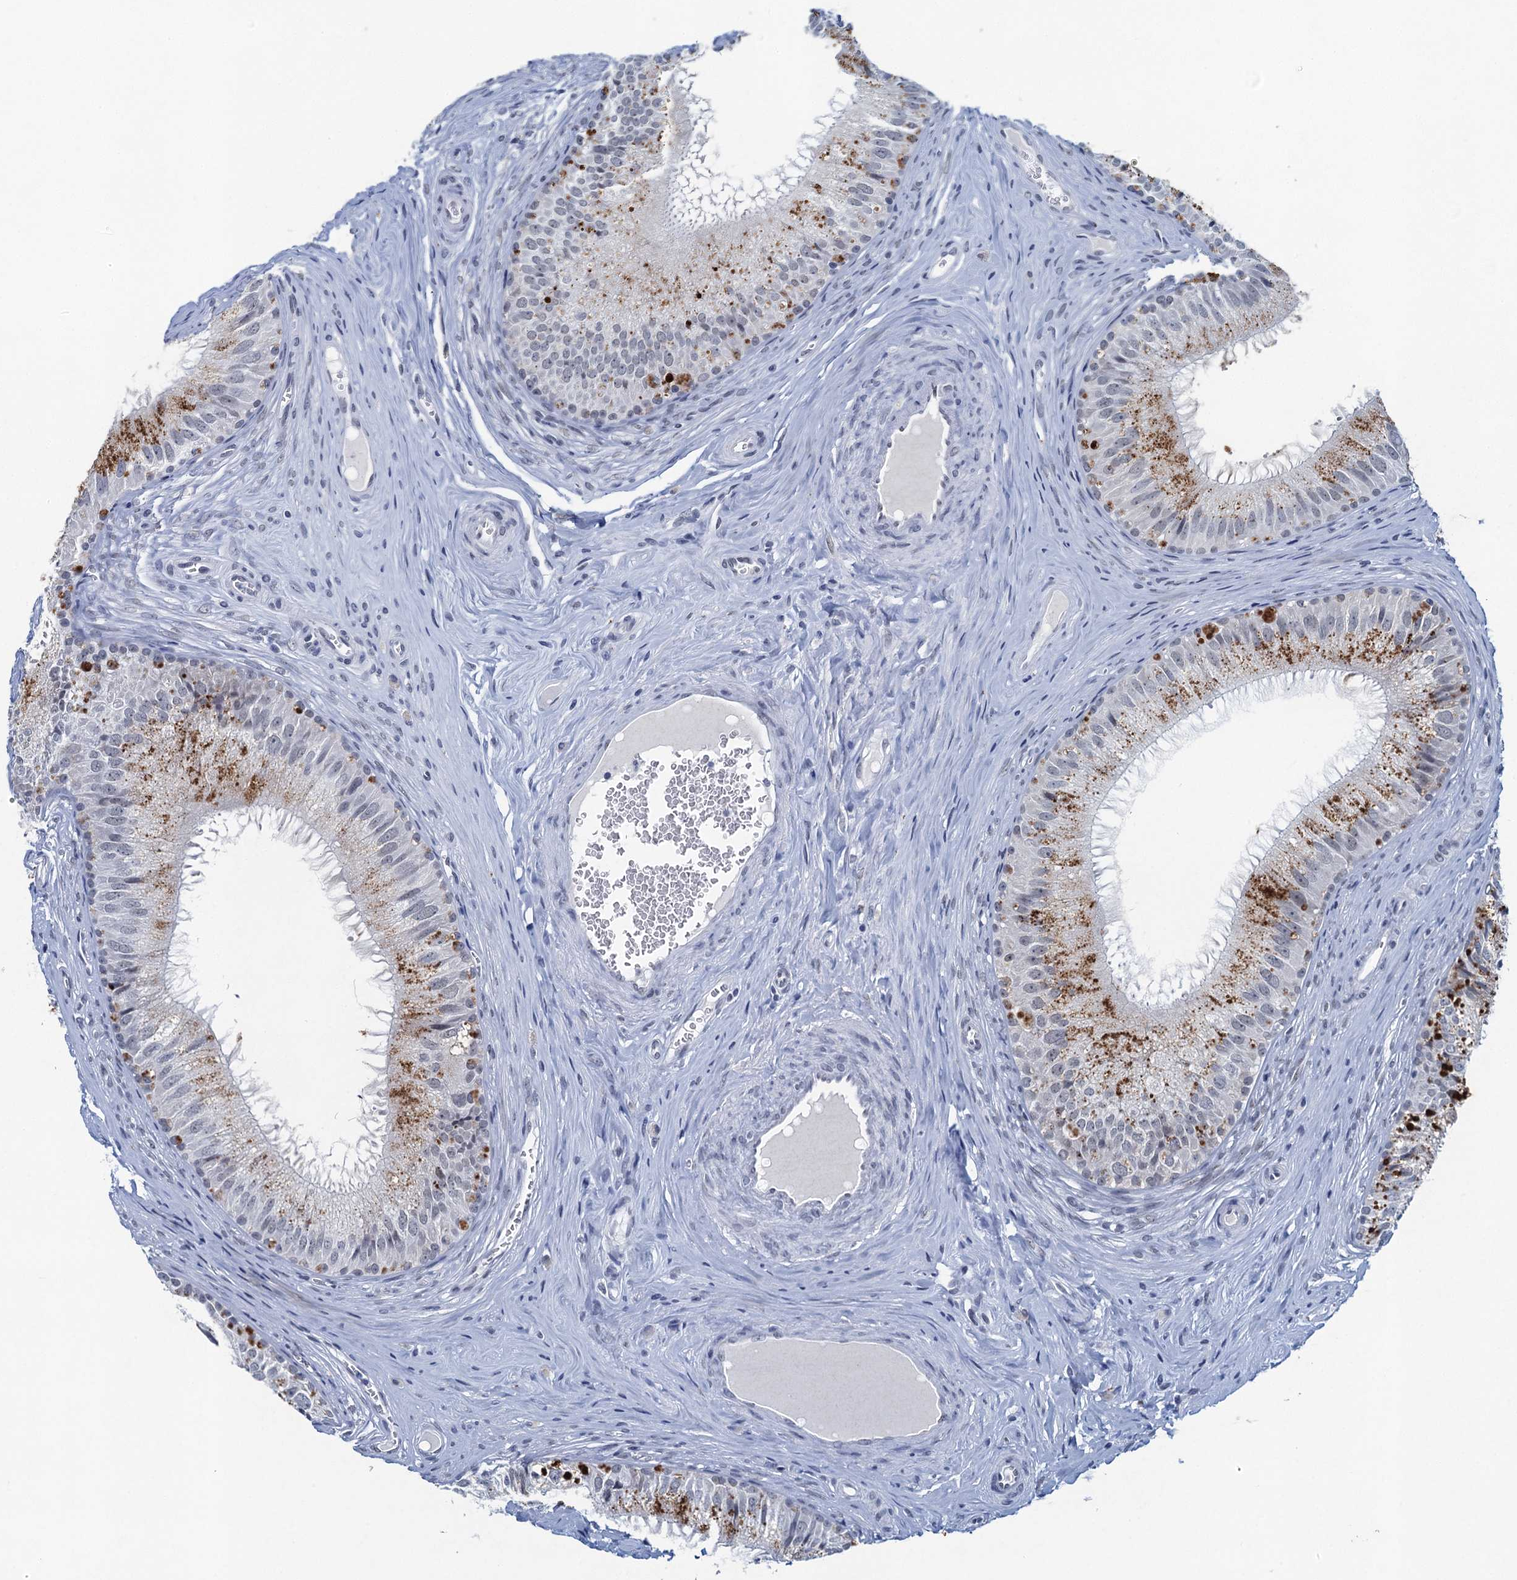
{"staining": {"intensity": "moderate", "quantity": "<25%", "location": "cytoplasmic/membranous"}, "tissue": "epididymis", "cell_type": "Glandular cells", "image_type": "normal", "snomed": [{"axis": "morphology", "description": "Normal tissue, NOS"}, {"axis": "topography", "description": "Epididymis"}], "caption": "Protein analysis of unremarkable epididymis shows moderate cytoplasmic/membranous positivity in about <25% of glandular cells. (DAB IHC with brightfield microscopy, high magnification).", "gene": "ENSG00000230707", "patient": {"sex": "male", "age": 46}}